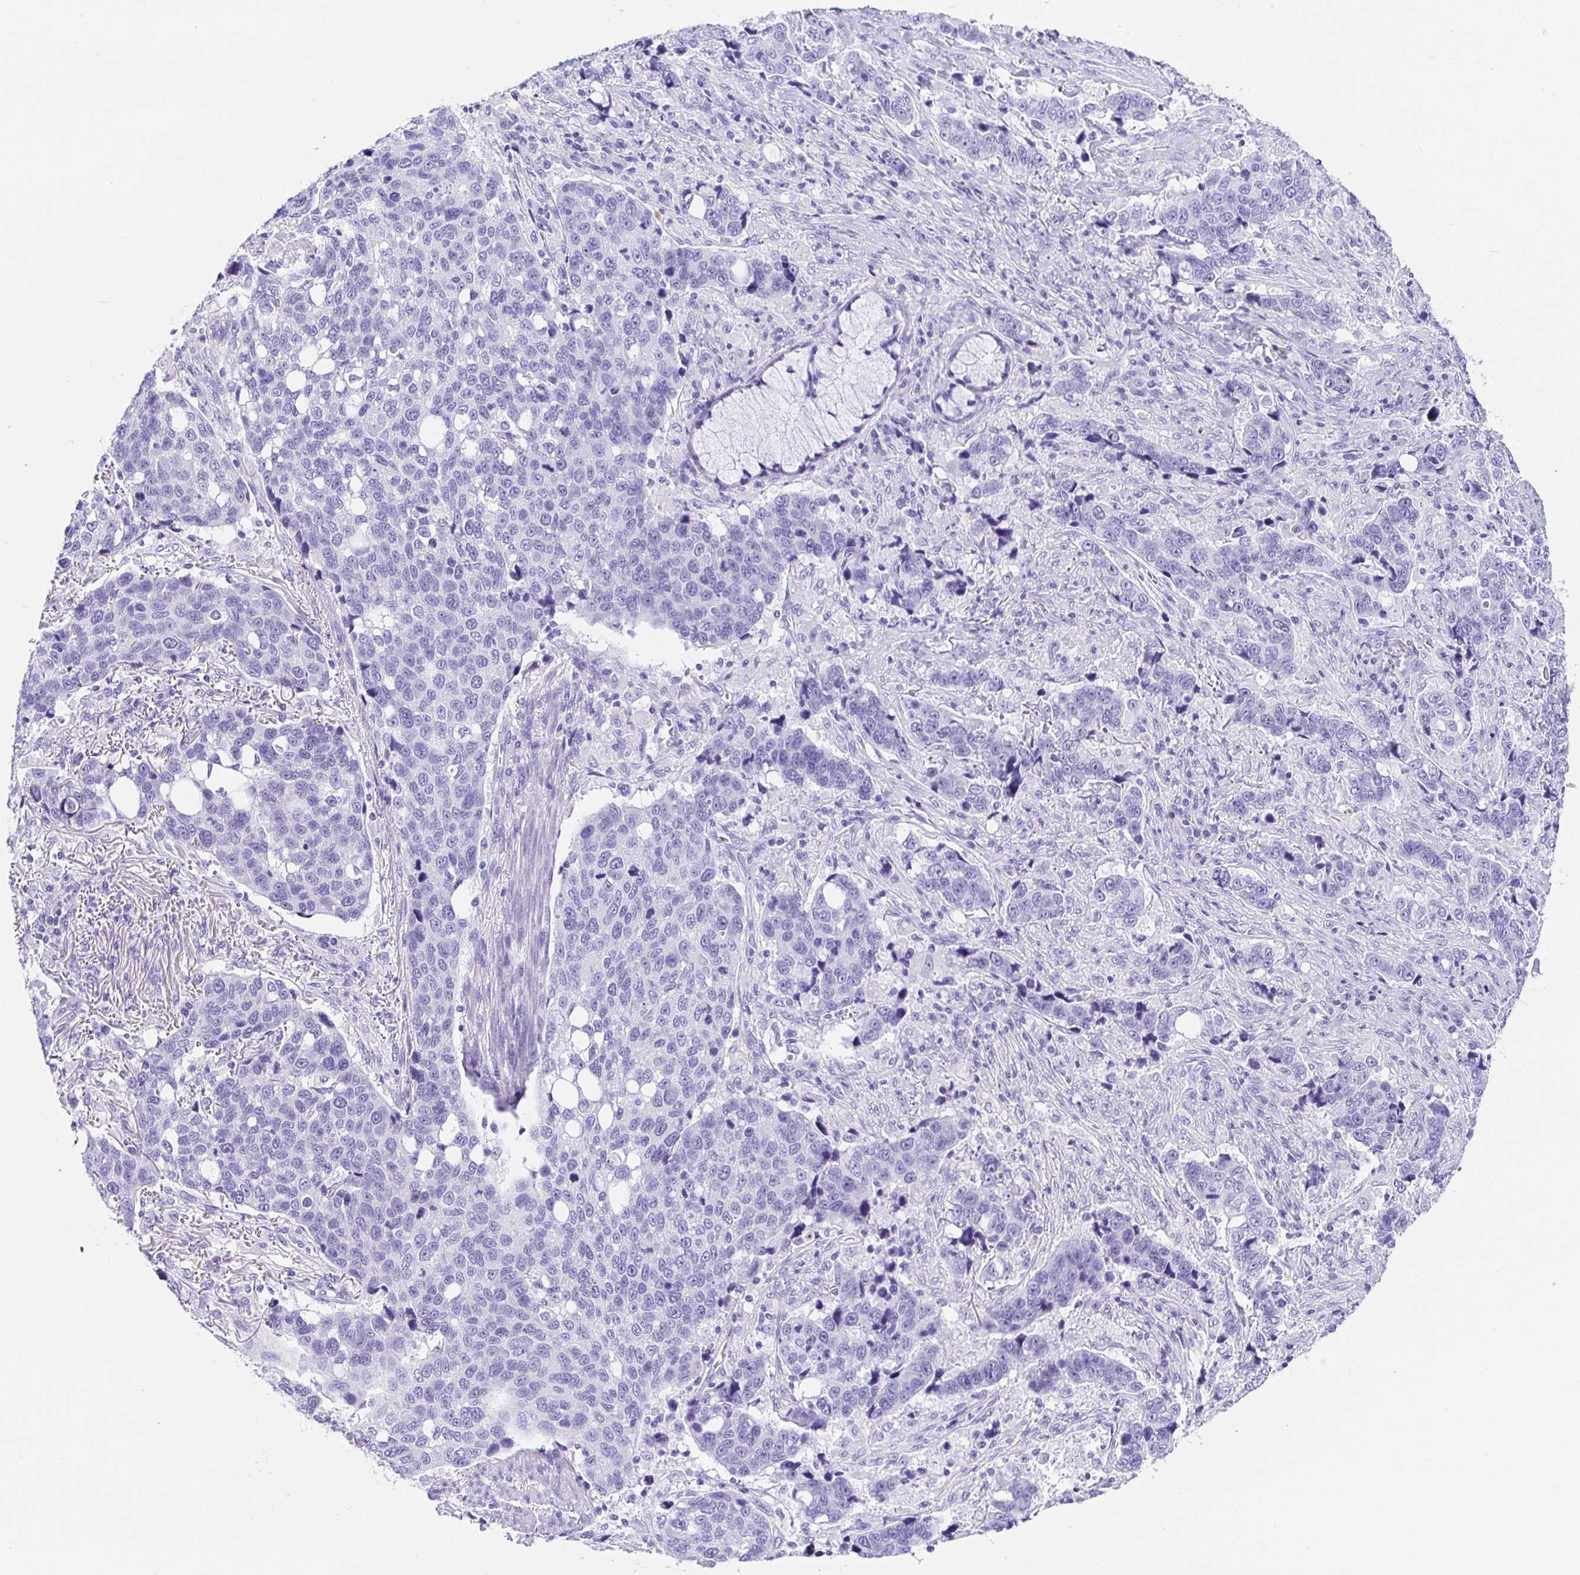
{"staining": {"intensity": "negative", "quantity": "none", "location": "none"}, "tissue": "lung cancer", "cell_type": "Tumor cells", "image_type": "cancer", "snomed": [{"axis": "morphology", "description": "Squamous cell carcinoma, NOS"}, {"axis": "topography", "description": "Lymph node"}, {"axis": "topography", "description": "Lung"}], "caption": "Tumor cells show no significant positivity in lung squamous cell carcinoma.", "gene": "PRAMEF19", "patient": {"sex": "male", "age": 61}}